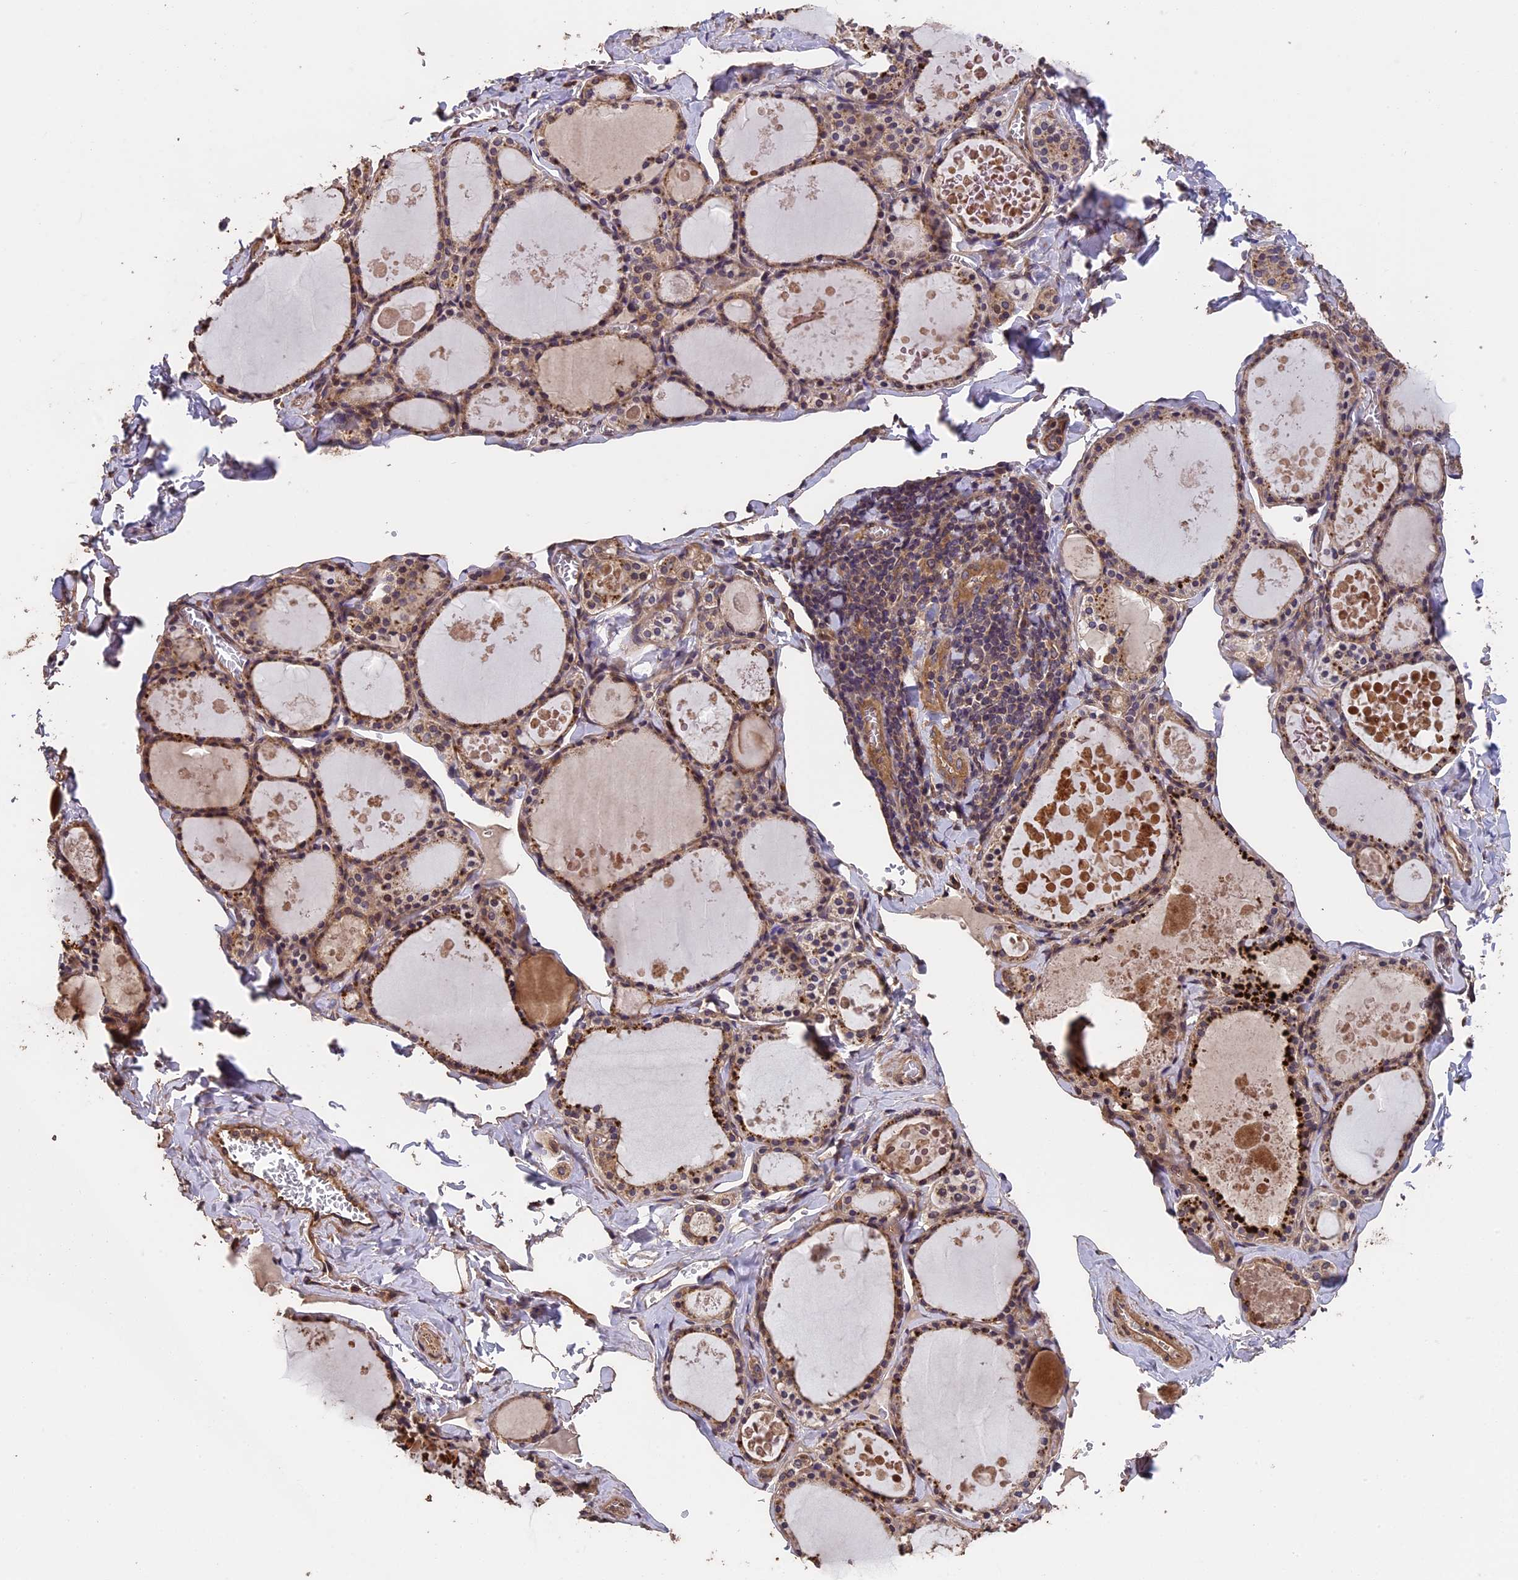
{"staining": {"intensity": "moderate", "quantity": ">75%", "location": "cytoplasmic/membranous,nuclear"}, "tissue": "thyroid gland", "cell_type": "Glandular cells", "image_type": "normal", "snomed": [{"axis": "morphology", "description": "Normal tissue, NOS"}, {"axis": "topography", "description": "Thyroid gland"}], "caption": "An immunohistochemistry (IHC) photomicrograph of normal tissue is shown. Protein staining in brown shows moderate cytoplasmic/membranous,nuclear positivity in thyroid gland within glandular cells. The staining was performed using DAB, with brown indicating positive protein expression. Nuclei are stained blue with hematoxylin.", "gene": "CHD9", "patient": {"sex": "male", "age": 56}}